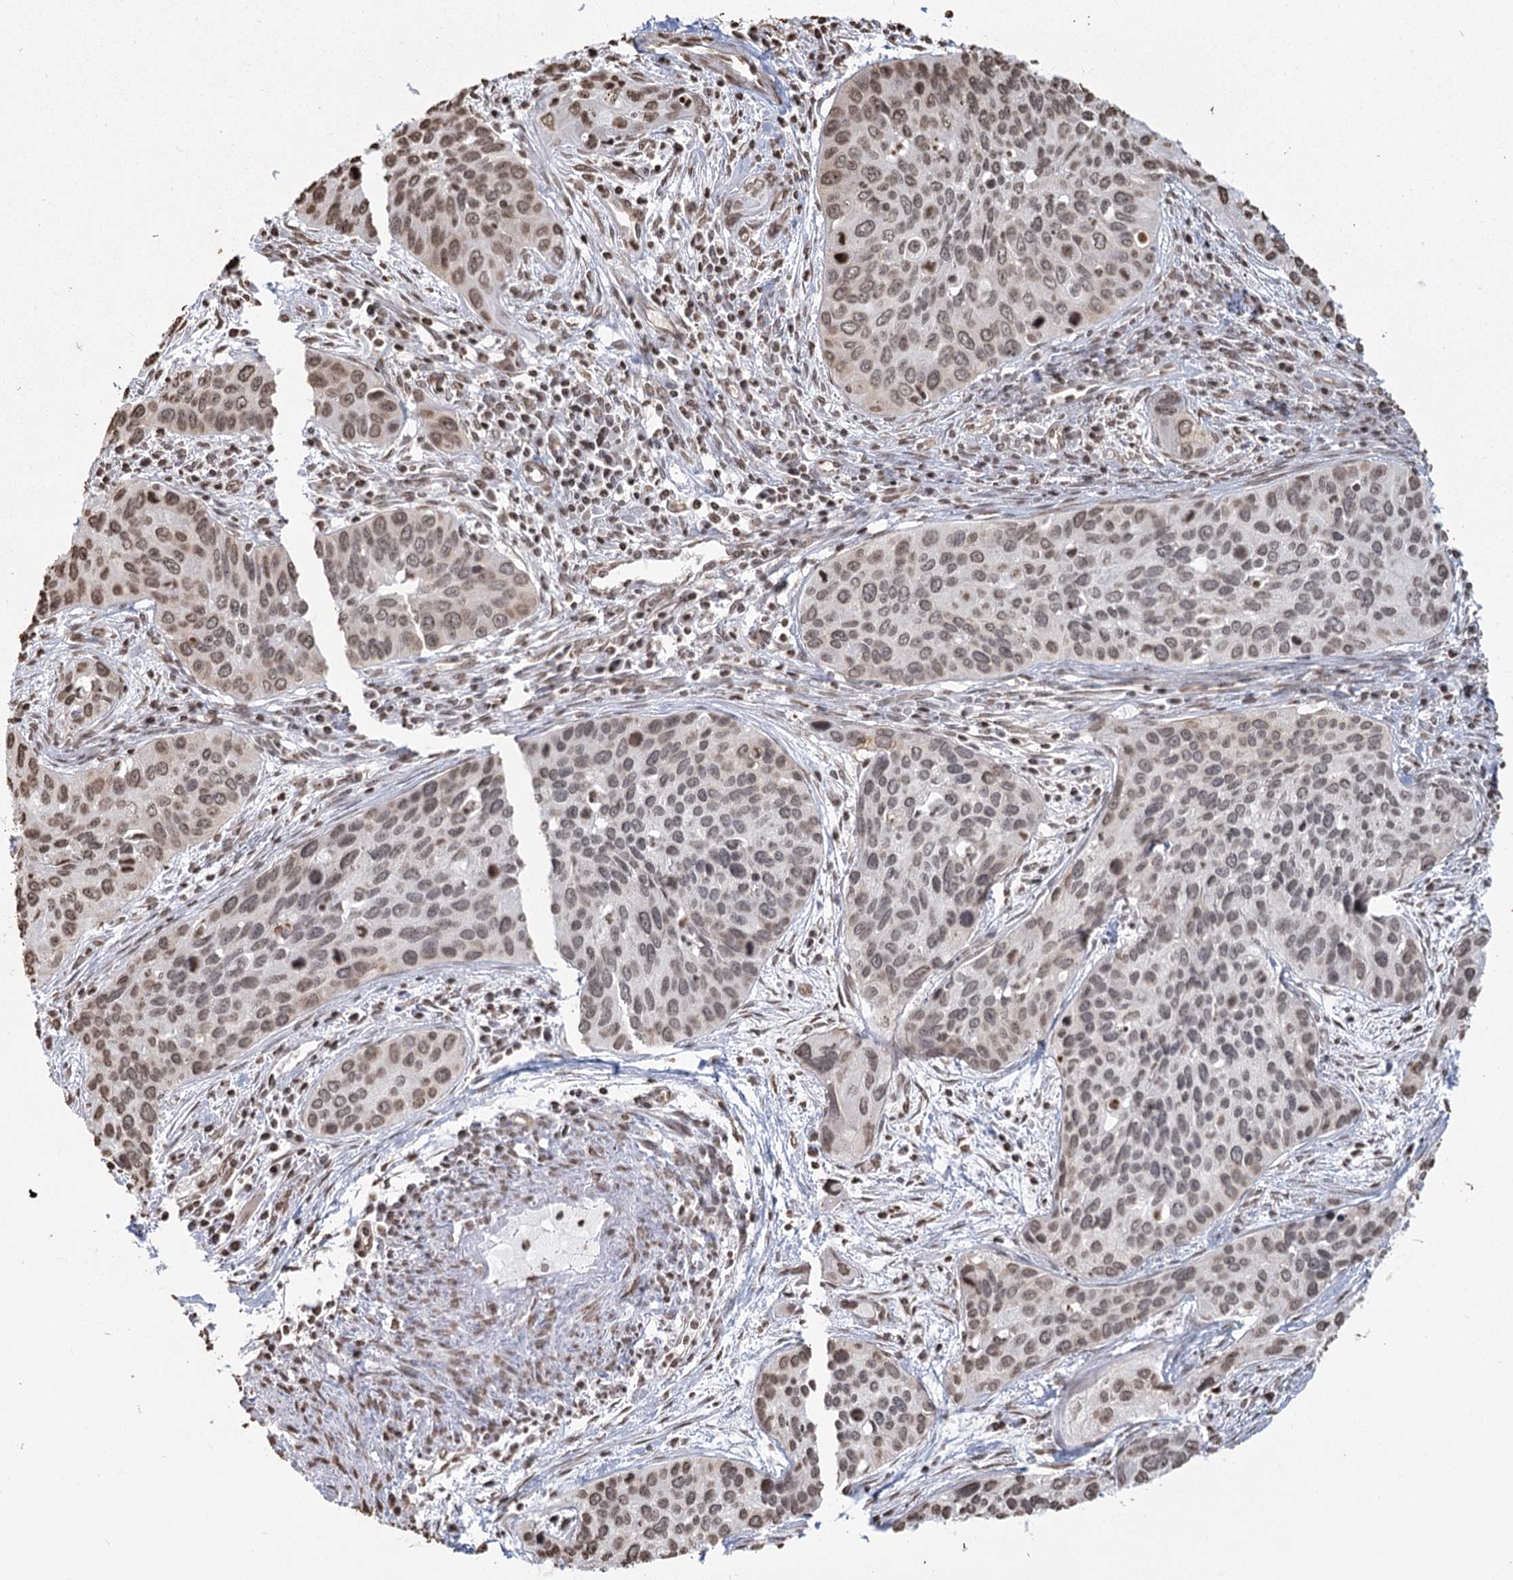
{"staining": {"intensity": "weak", "quantity": ">75%", "location": "nuclear"}, "tissue": "cervical cancer", "cell_type": "Tumor cells", "image_type": "cancer", "snomed": [{"axis": "morphology", "description": "Squamous cell carcinoma, NOS"}, {"axis": "topography", "description": "Cervix"}], "caption": "Cervical squamous cell carcinoma was stained to show a protein in brown. There is low levels of weak nuclear positivity in about >75% of tumor cells.", "gene": "FAM13A", "patient": {"sex": "female", "age": 55}}